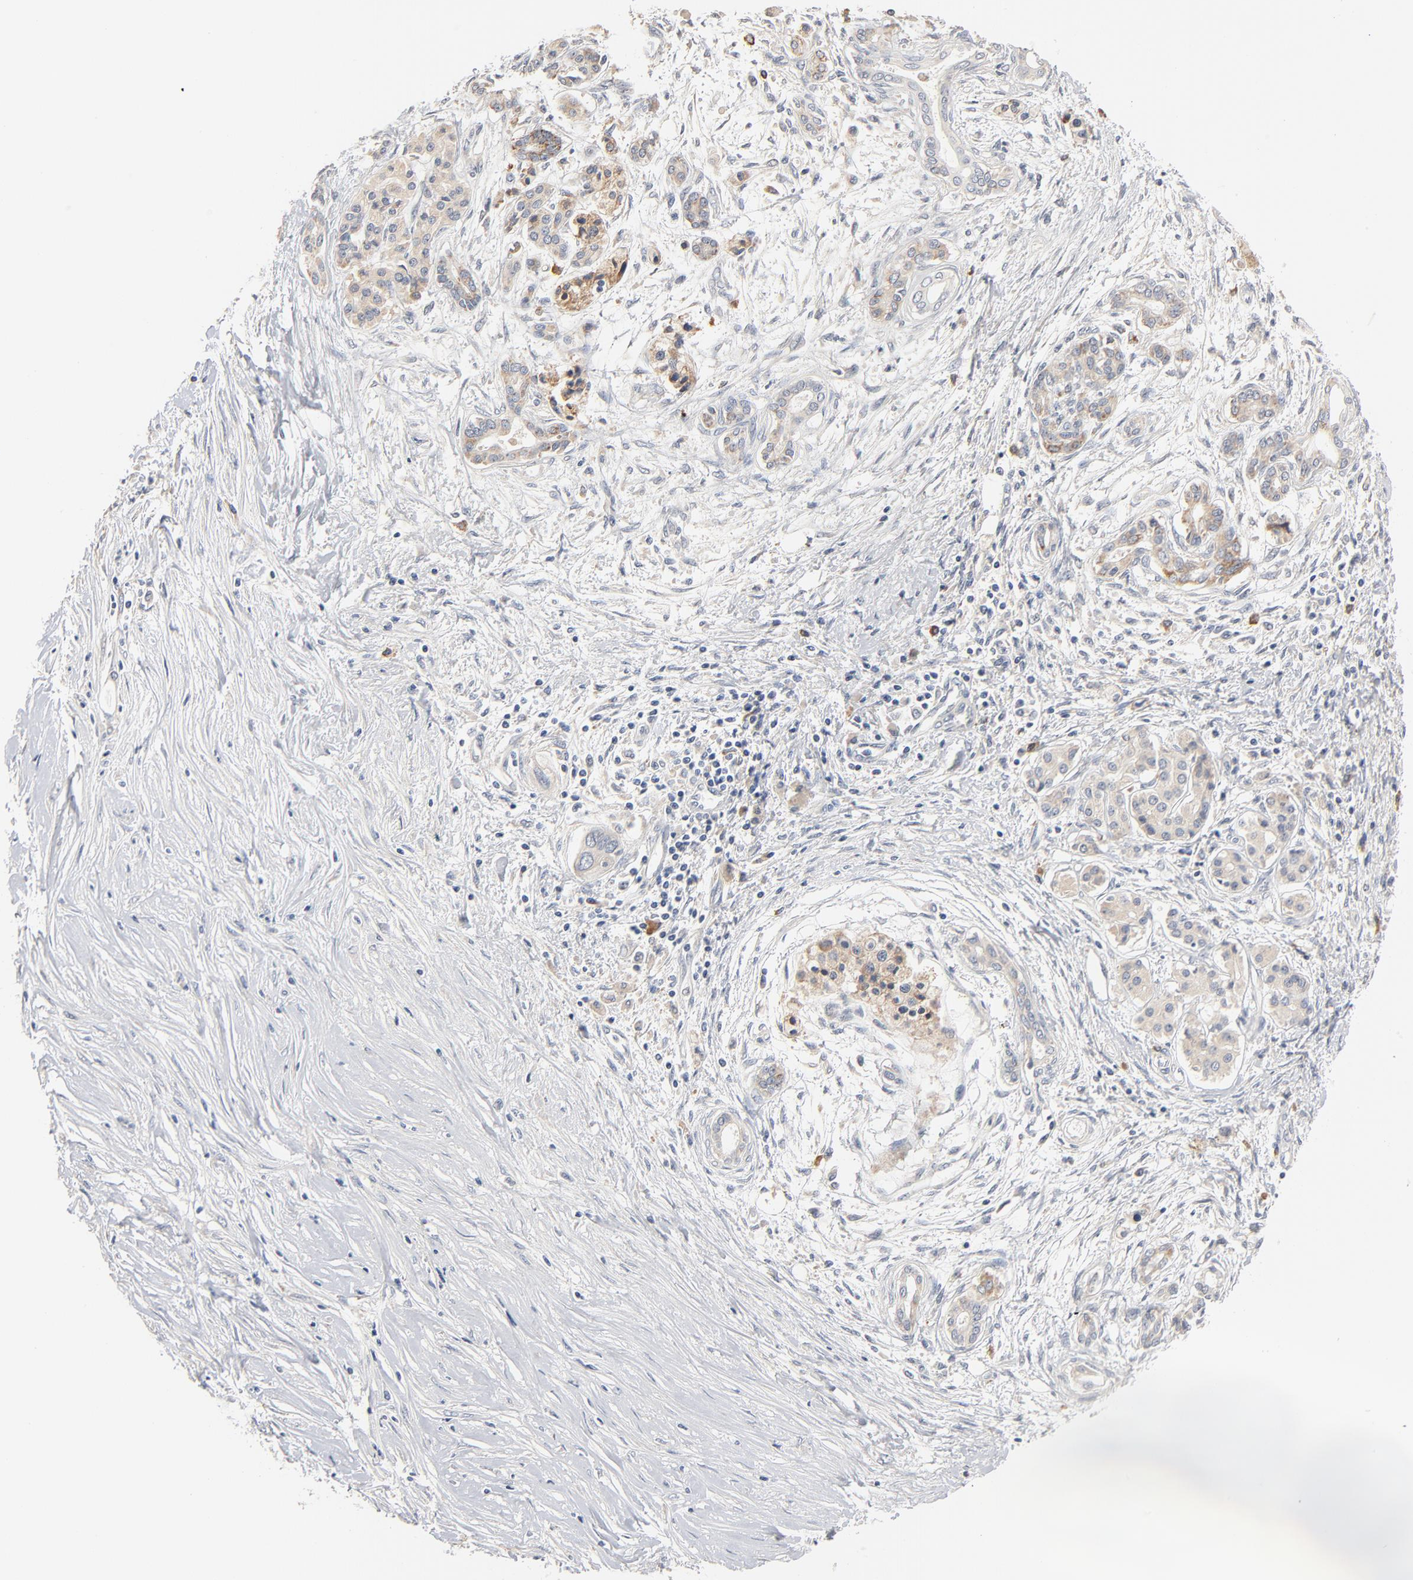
{"staining": {"intensity": "negative", "quantity": "none", "location": "none"}, "tissue": "pancreatic cancer", "cell_type": "Tumor cells", "image_type": "cancer", "snomed": [{"axis": "morphology", "description": "Adenocarcinoma, NOS"}, {"axis": "topography", "description": "Pancreas"}], "caption": "Human pancreatic adenocarcinoma stained for a protein using immunohistochemistry displays no positivity in tumor cells.", "gene": "ZDHHC8", "patient": {"sex": "female", "age": 59}}